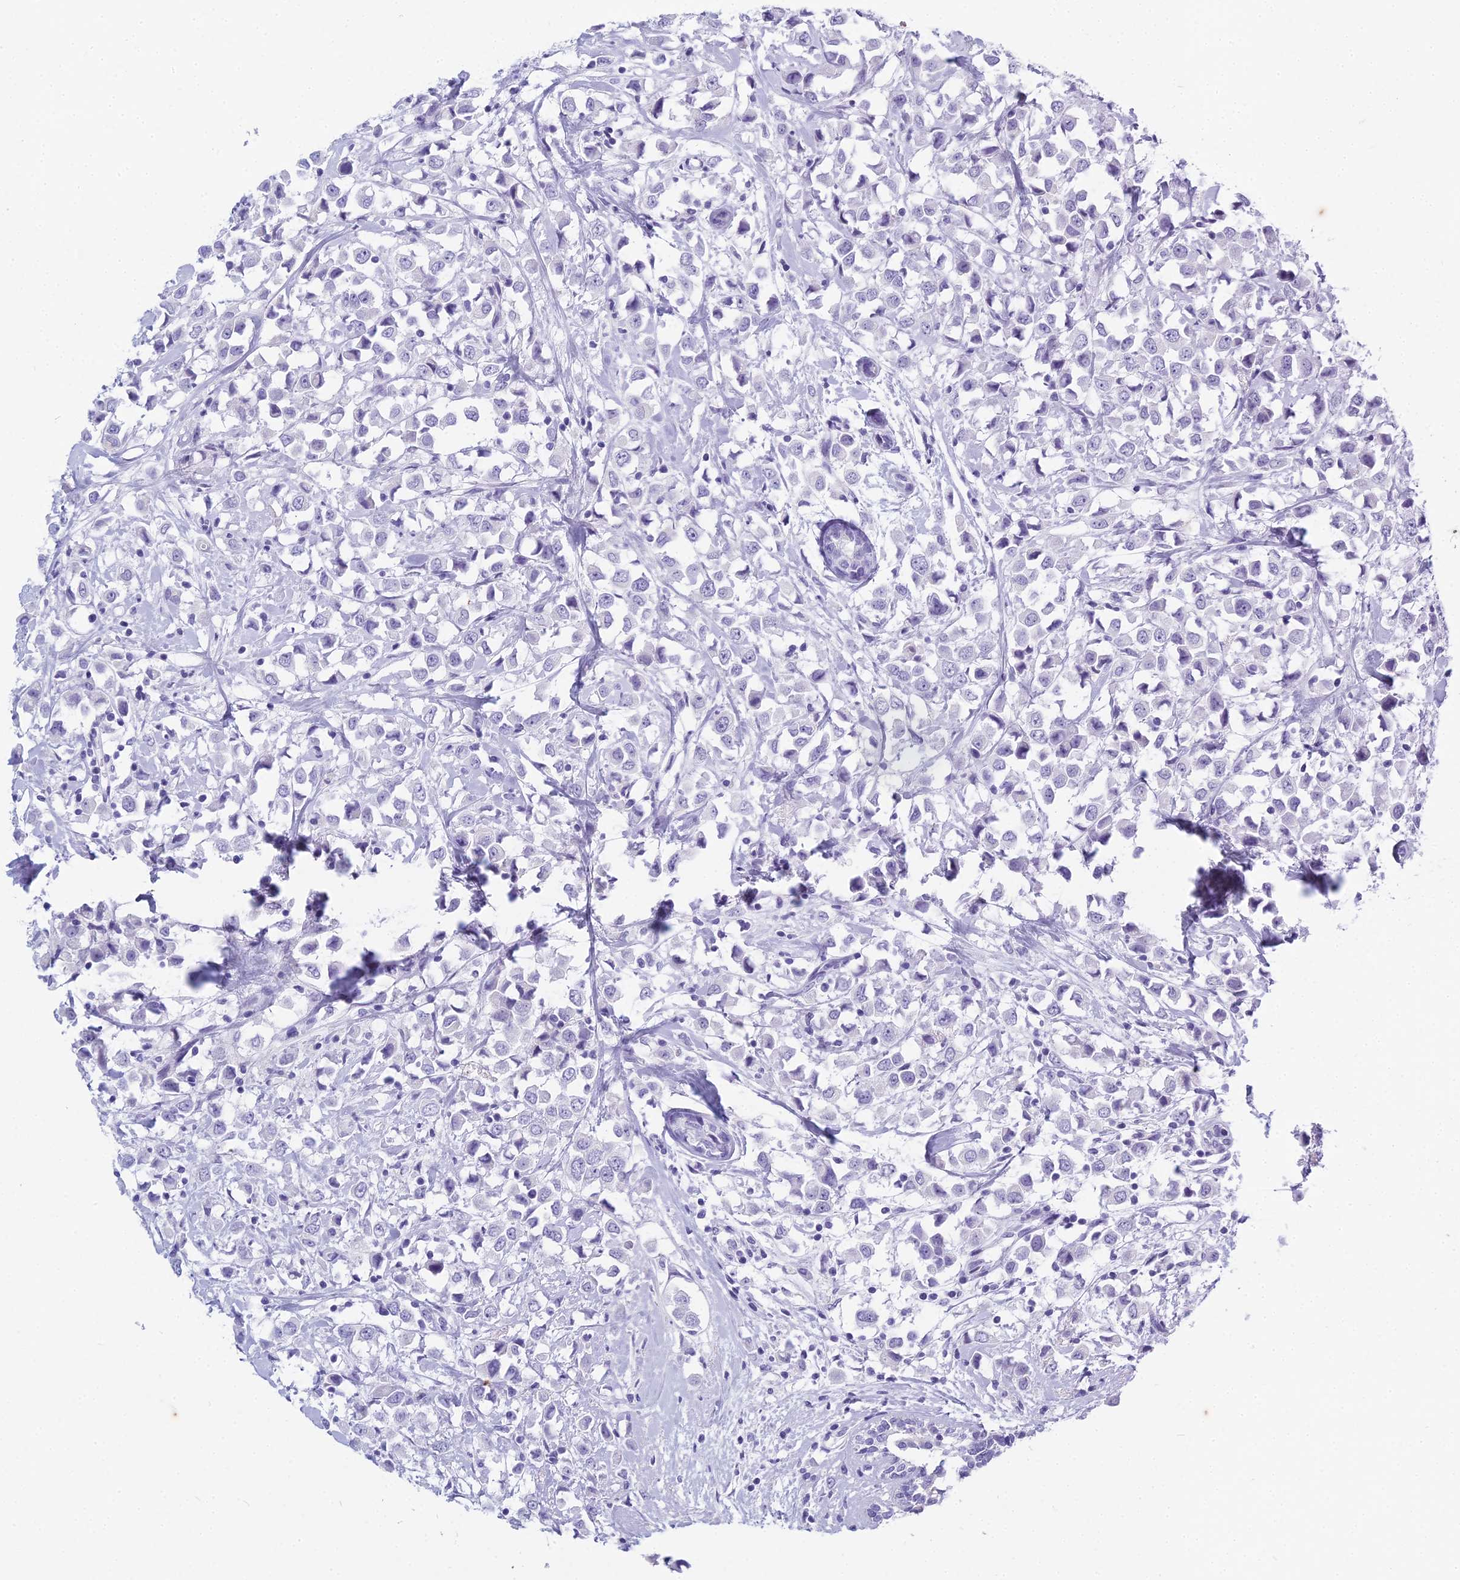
{"staining": {"intensity": "negative", "quantity": "none", "location": "none"}, "tissue": "breast cancer", "cell_type": "Tumor cells", "image_type": "cancer", "snomed": [{"axis": "morphology", "description": "Duct carcinoma"}, {"axis": "topography", "description": "Breast"}], "caption": "Photomicrograph shows no protein expression in tumor cells of breast cancer tissue. (DAB (3,3'-diaminobenzidine) IHC visualized using brightfield microscopy, high magnification).", "gene": "HMGB4", "patient": {"sex": "female", "age": 61}}